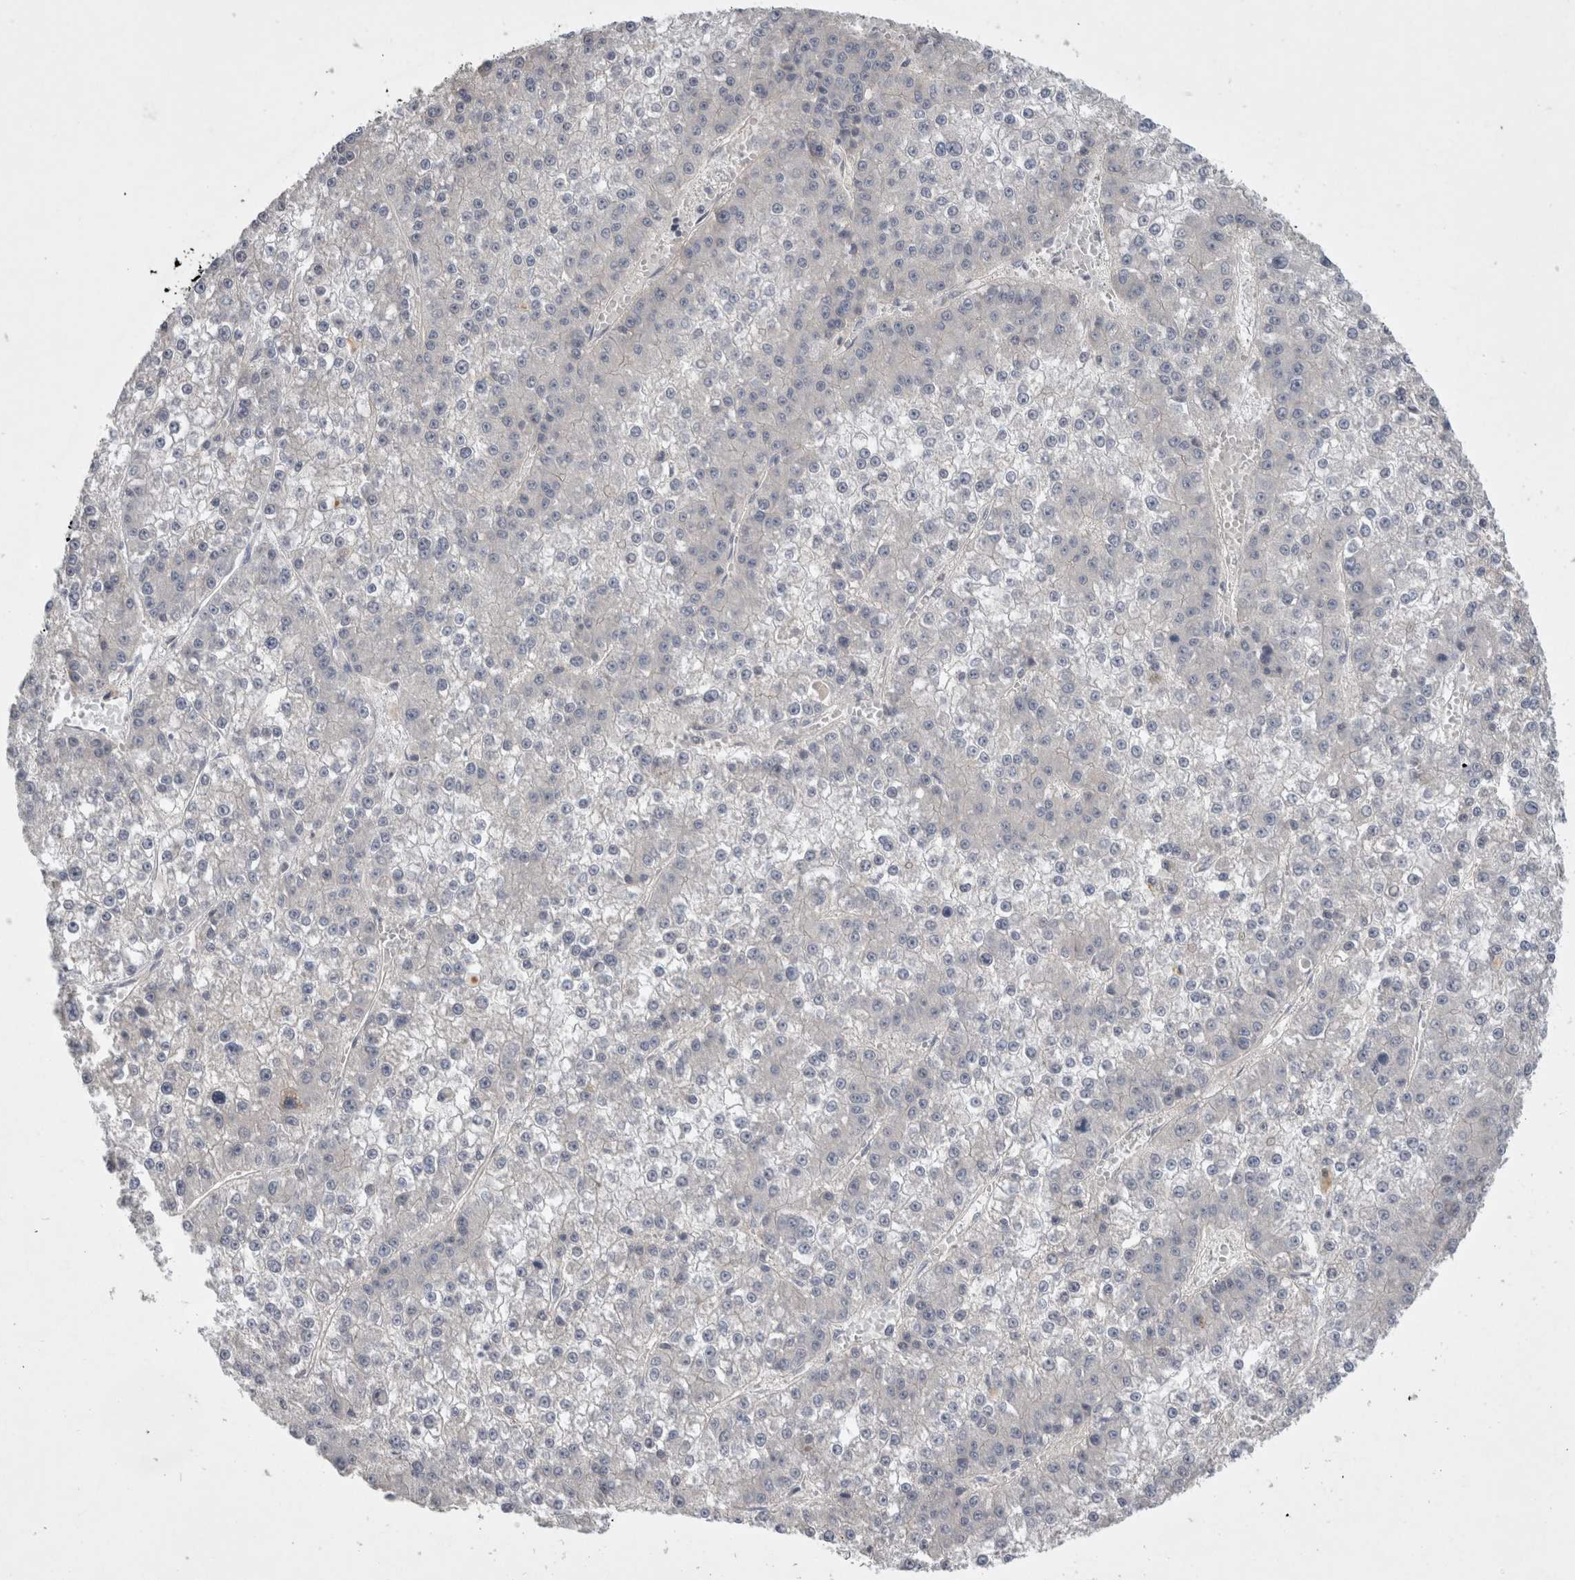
{"staining": {"intensity": "negative", "quantity": "none", "location": "none"}, "tissue": "liver cancer", "cell_type": "Tumor cells", "image_type": "cancer", "snomed": [{"axis": "morphology", "description": "Carcinoma, Hepatocellular, NOS"}, {"axis": "topography", "description": "Liver"}], "caption": "Human hepatocellular carcinoma (liver) stained for a protein using immunohistochemistry (IHC) demonstrates no staining in tumor cells.", "gene": "CERS3", "patient": {"sex": "female", "age": 73}}